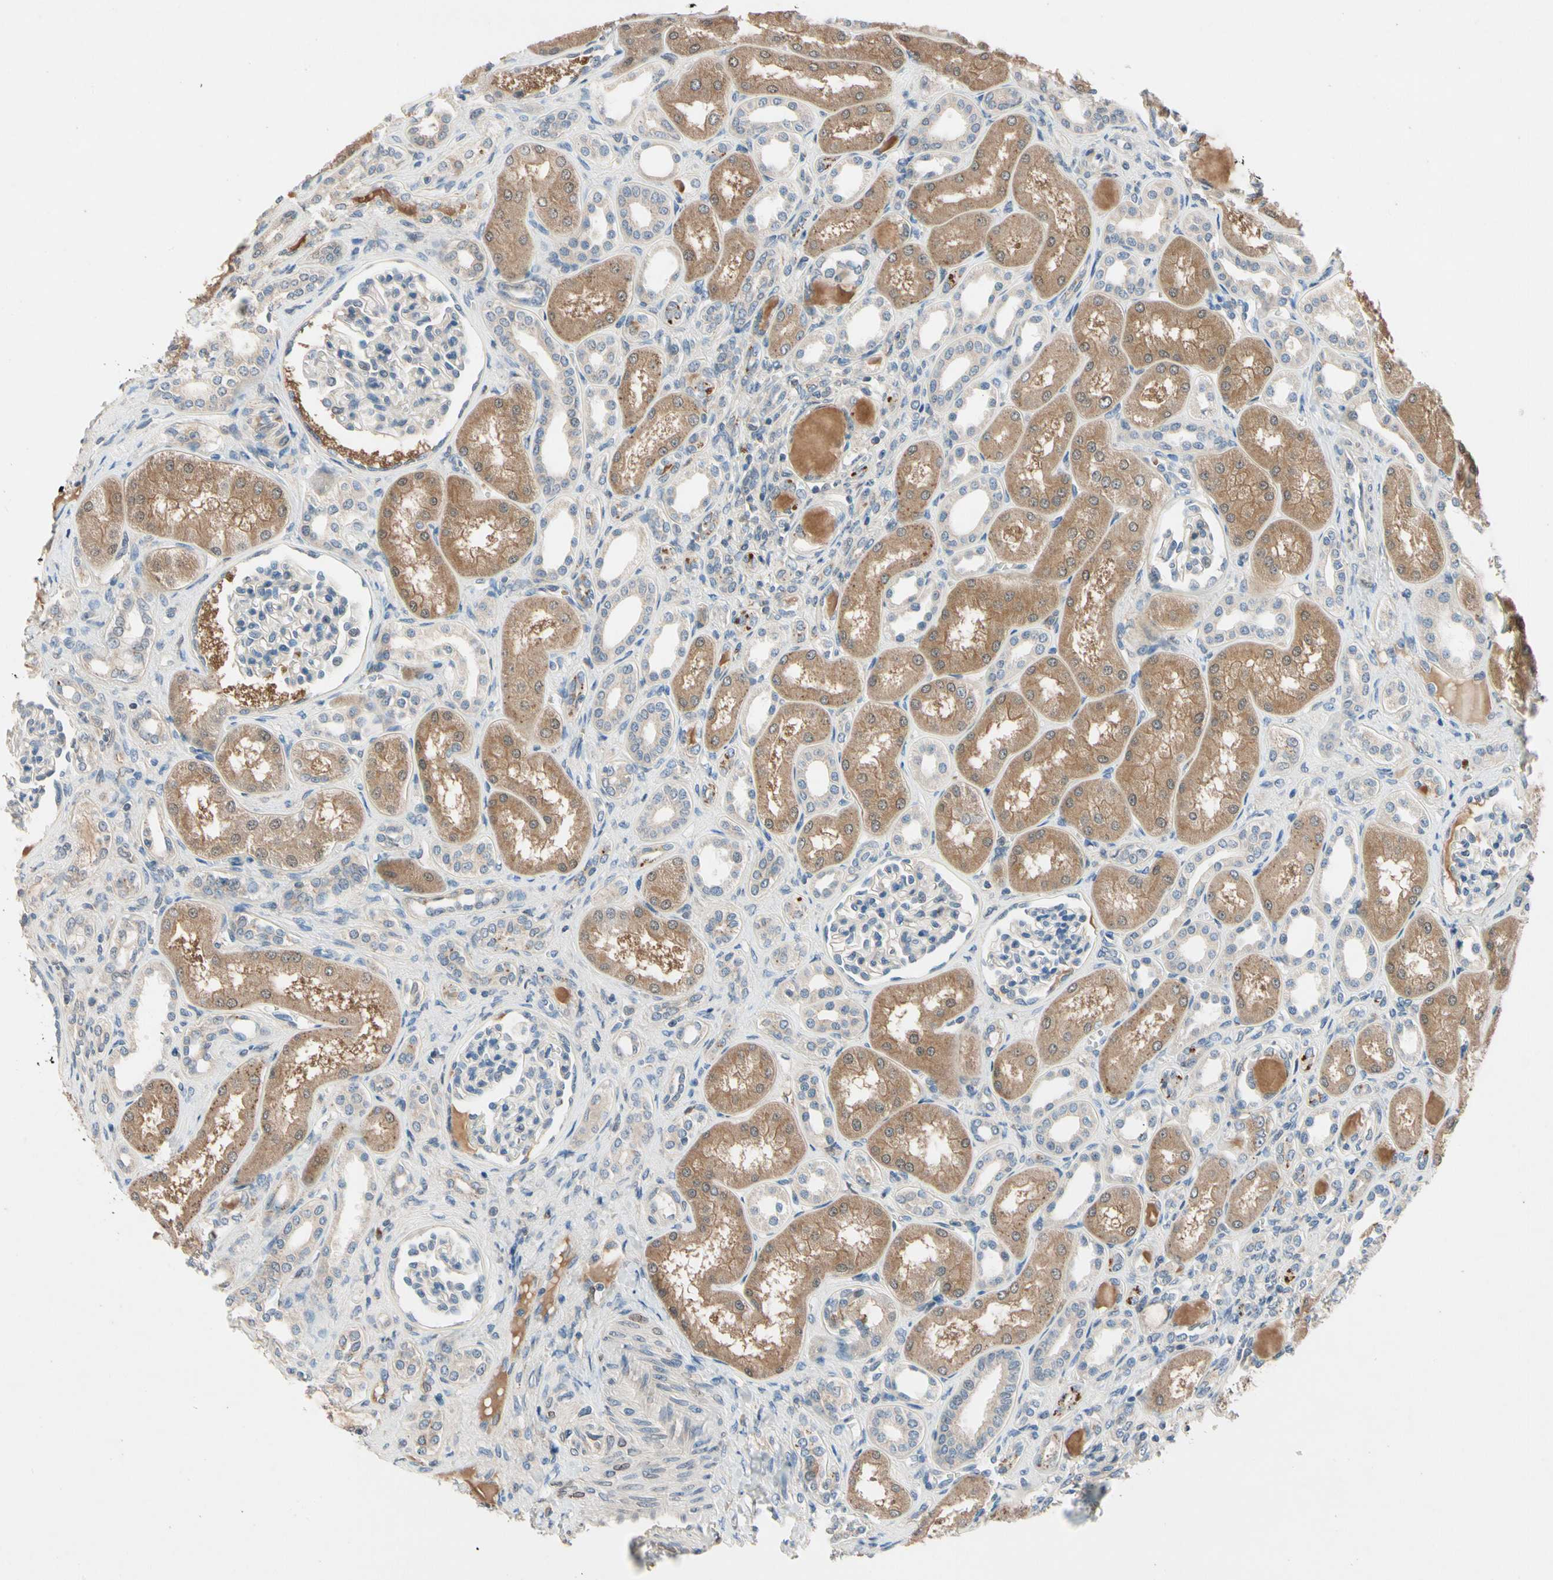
{"staining": {"intensity": "weak", "quantity": "<25%", "location": "cytoplasmic/membranous"}, "tissue": "kidney", "cell_type": "Cells in glomeruli", "image_type": "normal", "snomed": [{"axis": "morphology", "description": "Normal tissue, NOS"}, {"axis": "topography", "description": "Kidney"}], "caption": "A high-resolution histopathology image shows IHC staining of unremarkable kidney, which displays no significant staining in cells in glomeruli.", "gene": "IL1RL1", "patient": {"sex": "male", "age": 7}}